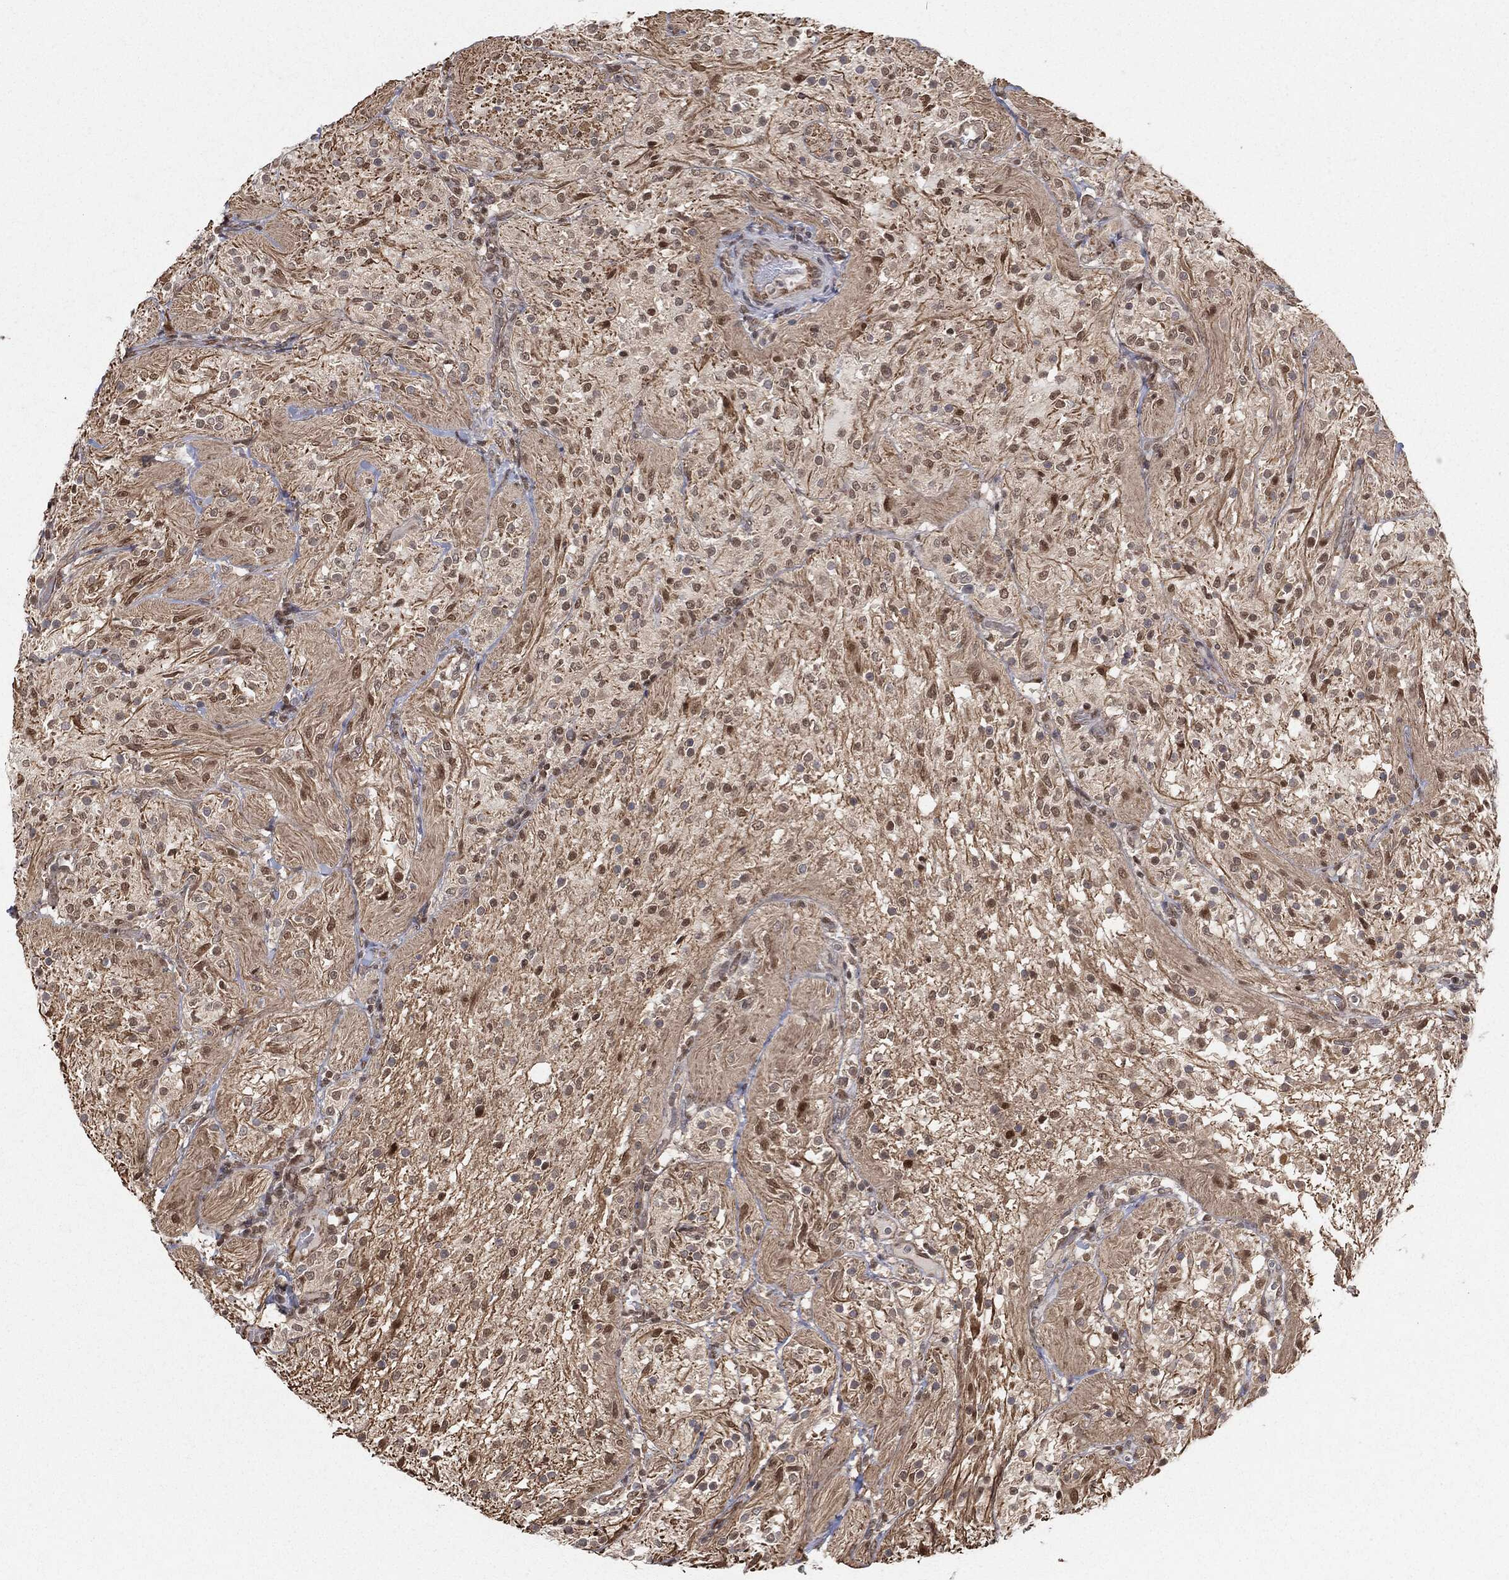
{"staining": {"intensity": "strong", "quantity": "25%-75%", "location": "nuclear"}, "tissue": "glioma", "cell_type": "Tumor cells", "image_type": "cancer", "snomed": [{"axis": "morphology", "description": "Glioma, malignant, Low grade"}, {"axis": "topography", "description": "Brain"}], "caption": "The immunohistochemical stain highlights strong nuclear positivity in tumor cells of glioma tissue.", "gene": "TP53RK", "patient": {"sex": "male", "age": 3}}